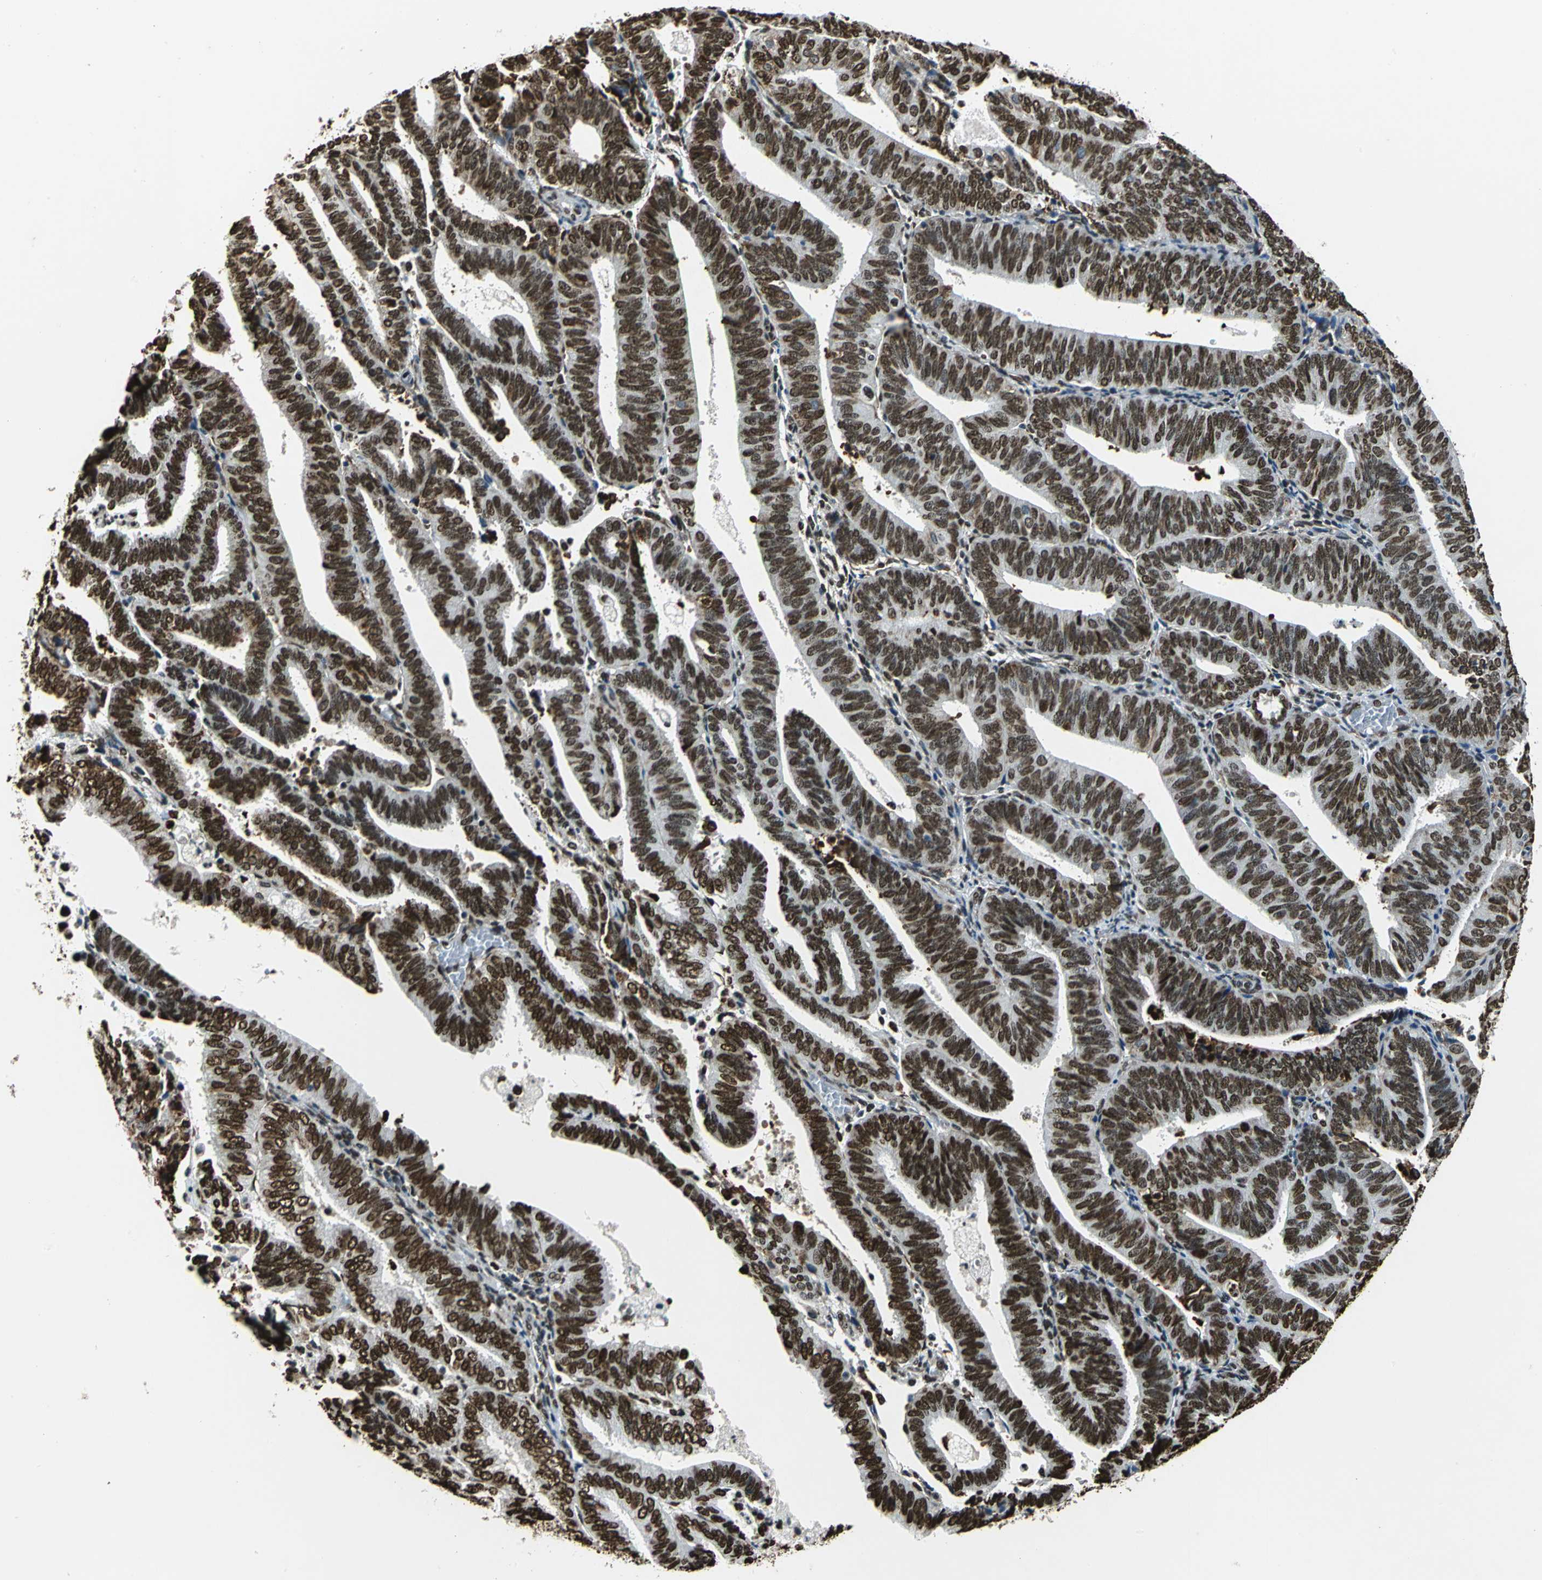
{"staining": {"intensity": "strong", "quantity": ">75%", "location": "nuclear"}, "tissue": "endometrial cancer", "cell_type": "Tumor cells", "image_type": "cancer", "snomed": [{"axis": "morphology", "description": "Adenocarcinoma, NOS"}, {"axis": "topography", "description": "Uterus"}], "caption": "A histopathology image of adenocarcinoma (endometrial) stained for a protein displays strong nuclear brown staining in tumor cells.", "gene": "APEX1", "patient": {"sex": "female", "age": 60}}